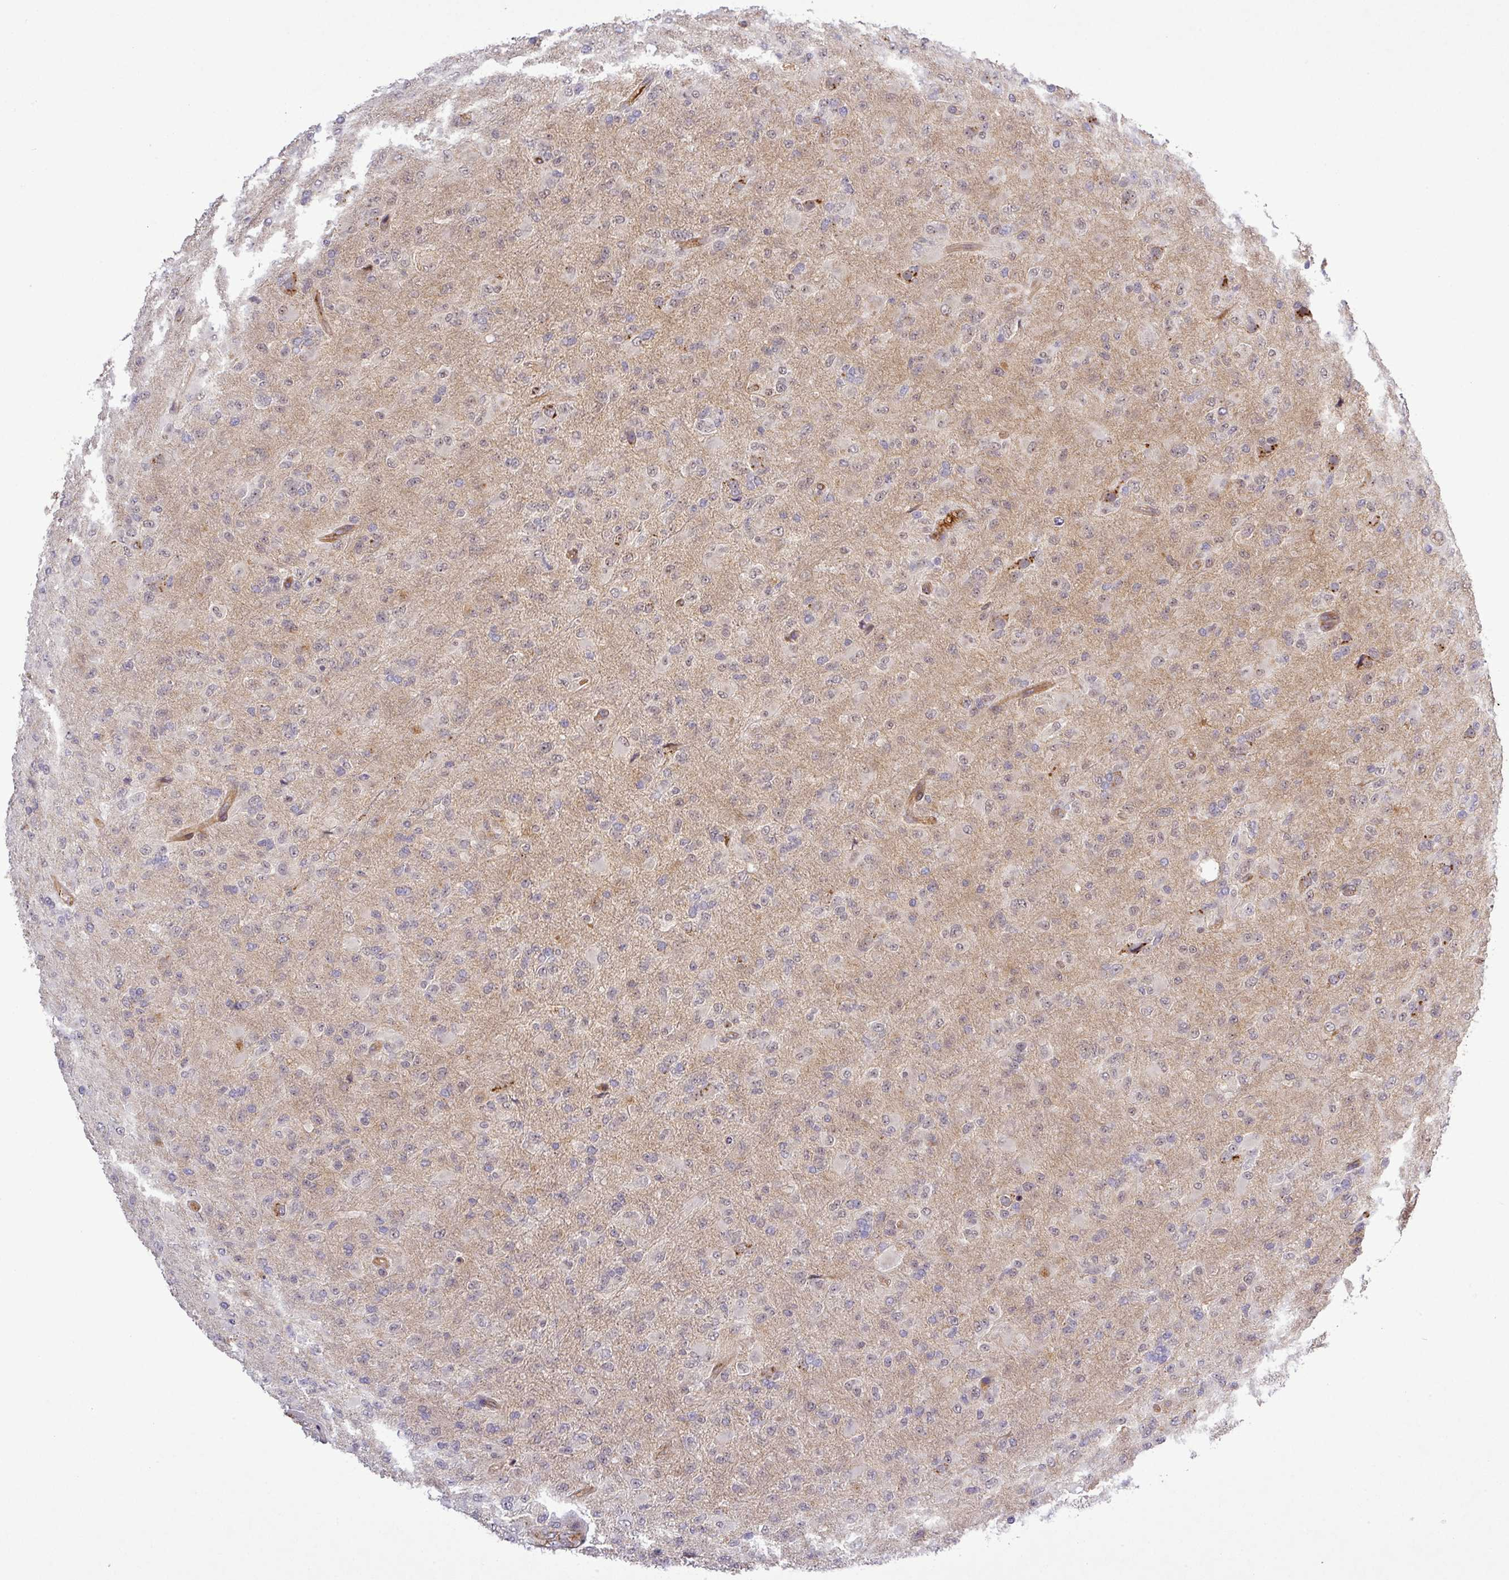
{"staining": {"intensity": "weak", "quantity": "25%-75%", "location": "nuclear"}, "tissue": "glioma", "cell_type": "Tumor cells", "image_type": "cancer", "snomed": [{"axis": "morphology", "description": "Glioma, malignant, Low grade"}, {"axis": "topography", "description": "Brain"}], "caption": "Glioma was stained to show a protein in brown. There is low levels of weak nuclear positivity in approximately 25%-75% of tumor cells.", "gene": "PCDH1", "patient": {"sex": "male", "age": 65}}